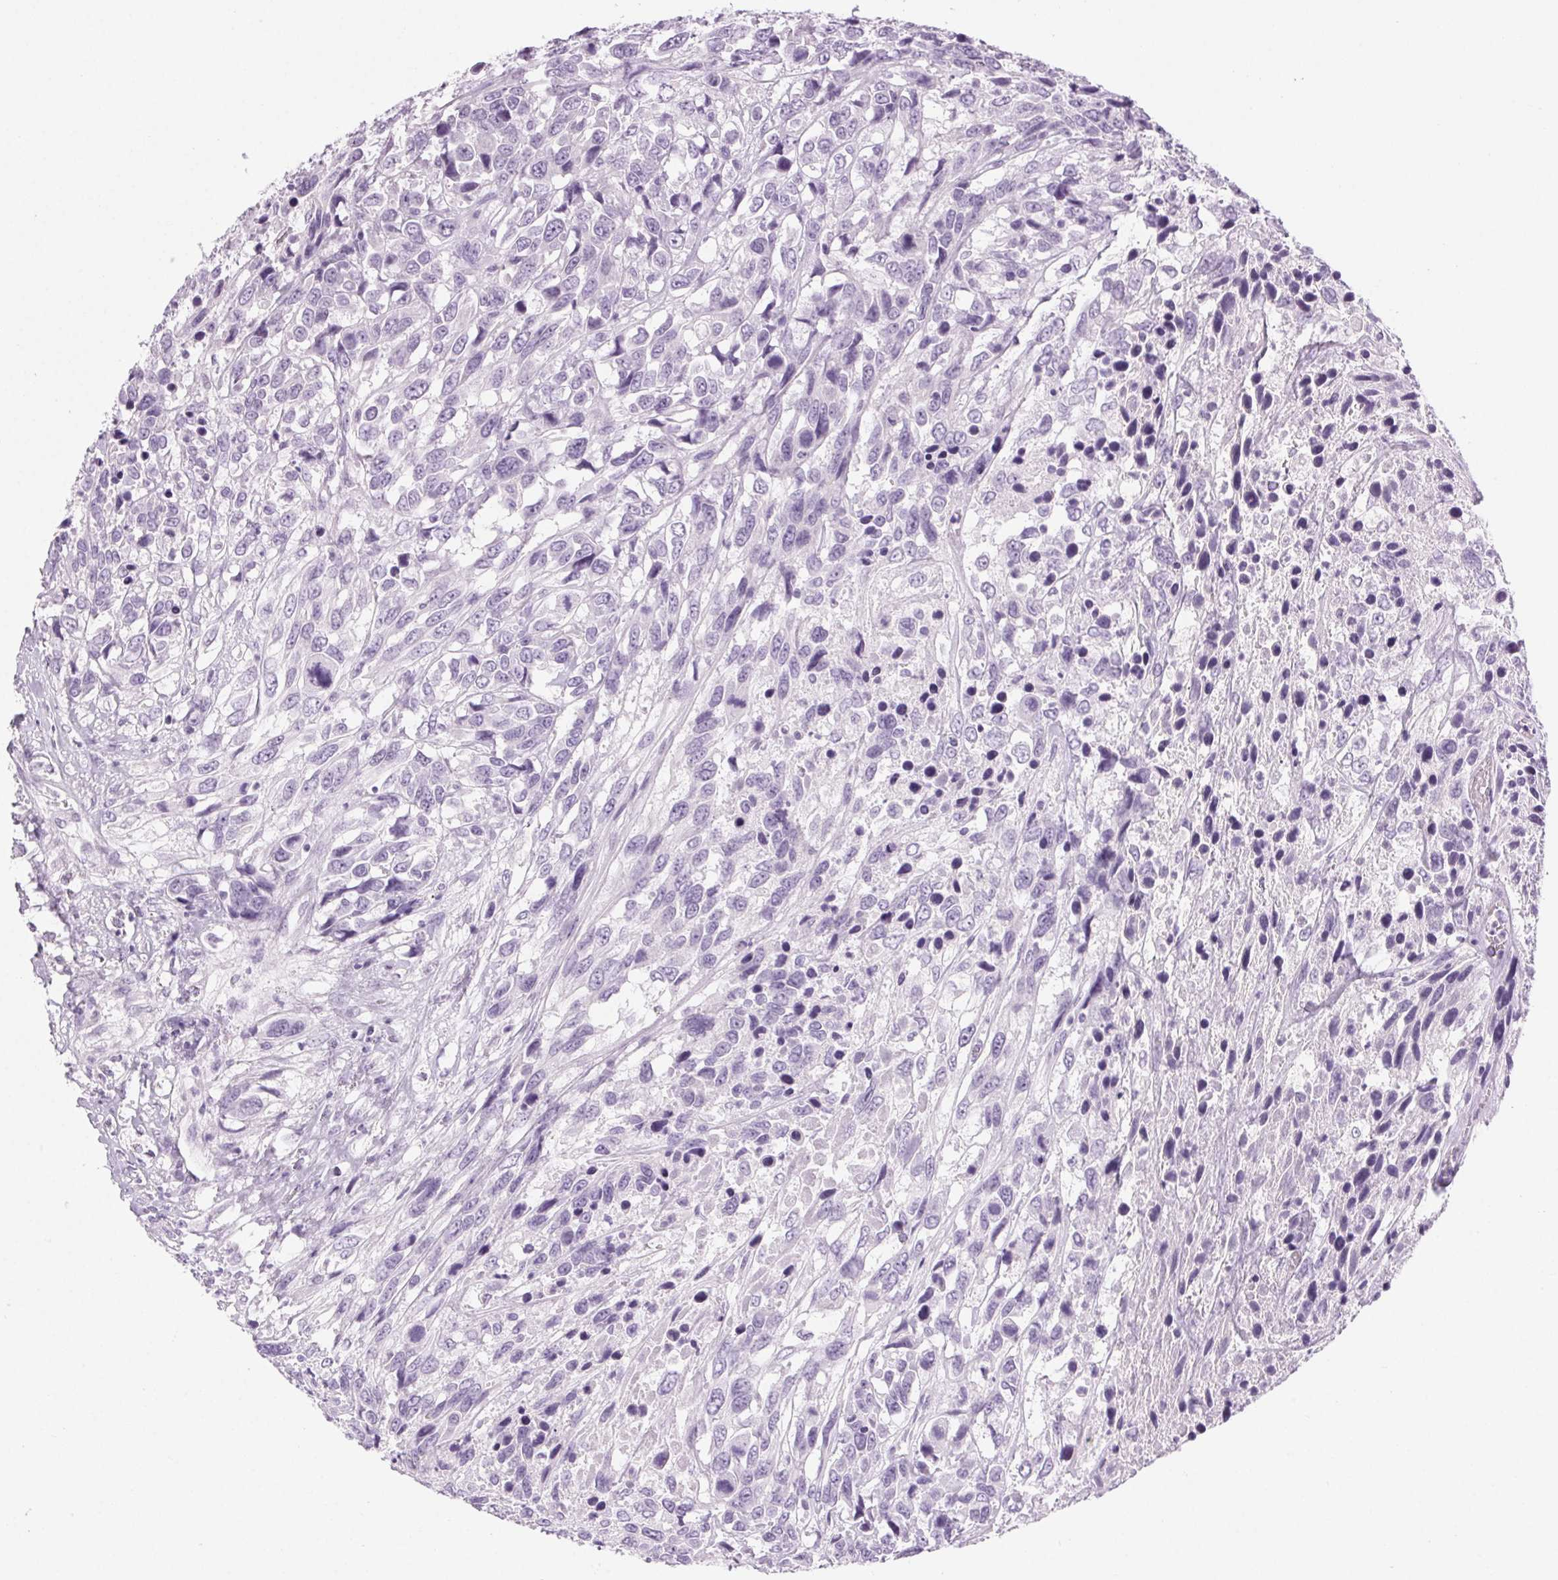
{"staining": {"intensity": "negative", "quantity": "none", "location": "none"}, "tissue": "urothelial cancer", "cell_type": "Tumor cells", "image_type": "cancer", "snomed": [{"axis": "morphology", "description": "Urothelial carcinoma, High grade"}, {"axis": "topography", "description": "Urinary bladder"}], "caption": "Immunohistochemistry of human urothelial carcinoma (high-grade) shows no staining in tumor cells. Brightfield microscopy of immunohistochemistry (IHC) stained with DAB (brown) and hematoxylin (blue), captured at high magnification.", "gene": "LRP2", "patient": {"sex": "female", "age": 70}}